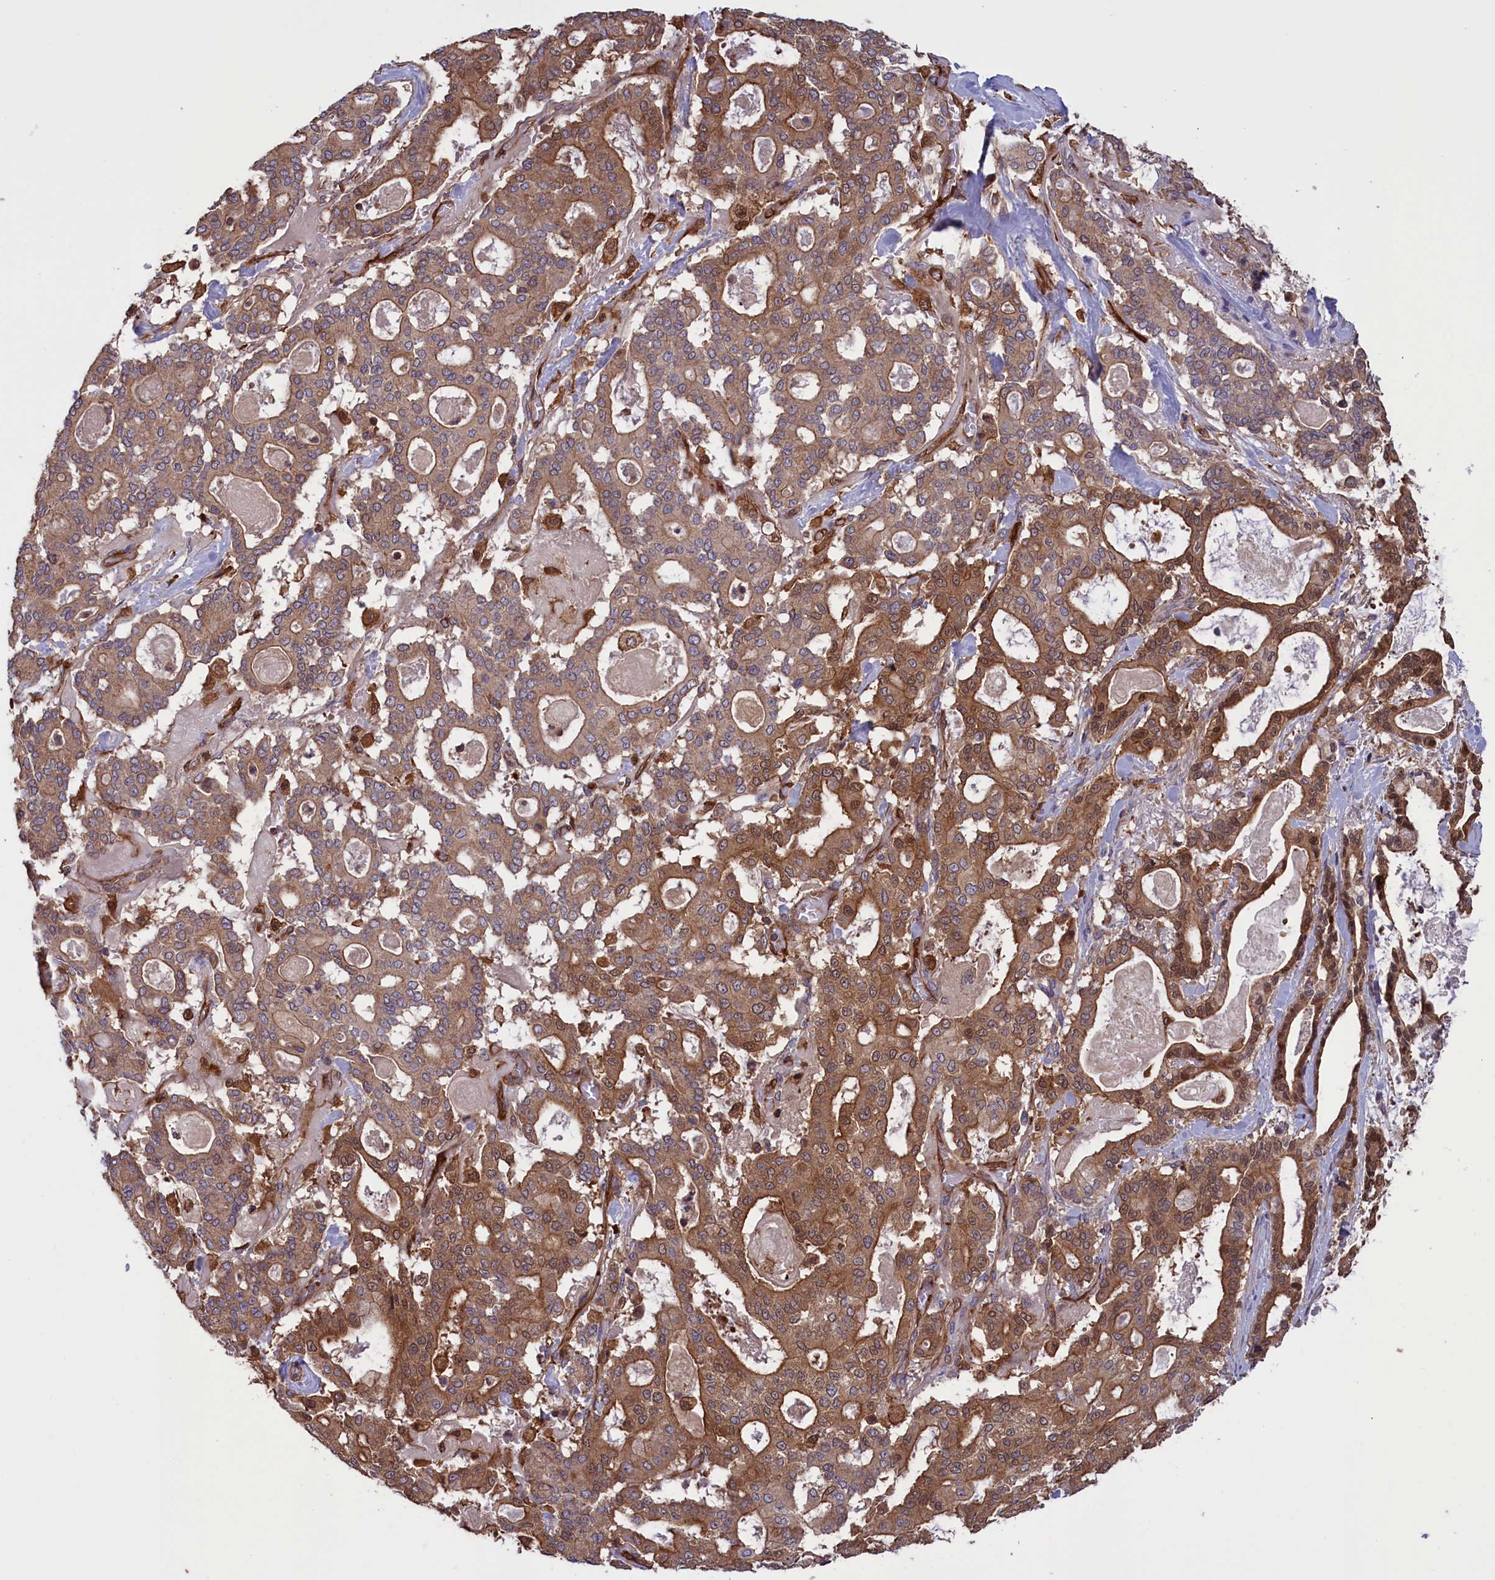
{"staining": {"intensity": "strong", "quantity": ">75%", "location": "cytoplasmic/membranous"}, "tissue": "pancreatic cancer", "cell_type": "Tumor cells", "image_type": "cancer", "snomed": [{"axis": "morphology", "description": "Adenocarcinoma, NOS"}, {"axis": "topography", "description": "Pancreas"}], "caption": "Immunohistochemical staining of human pancreatic cancer (adenocarcinoma) displays strong cytoplasmic/membranous protein staining in about >75% of tumor cells. (Stains: DAB (3,3'-diaminobenzidine) in brown, nuclei in blue, Microscopy: brightfield microscopy at high magnification).", "gene": "ARHGAP18", "patient": {"sex": "male", "age": 63}}